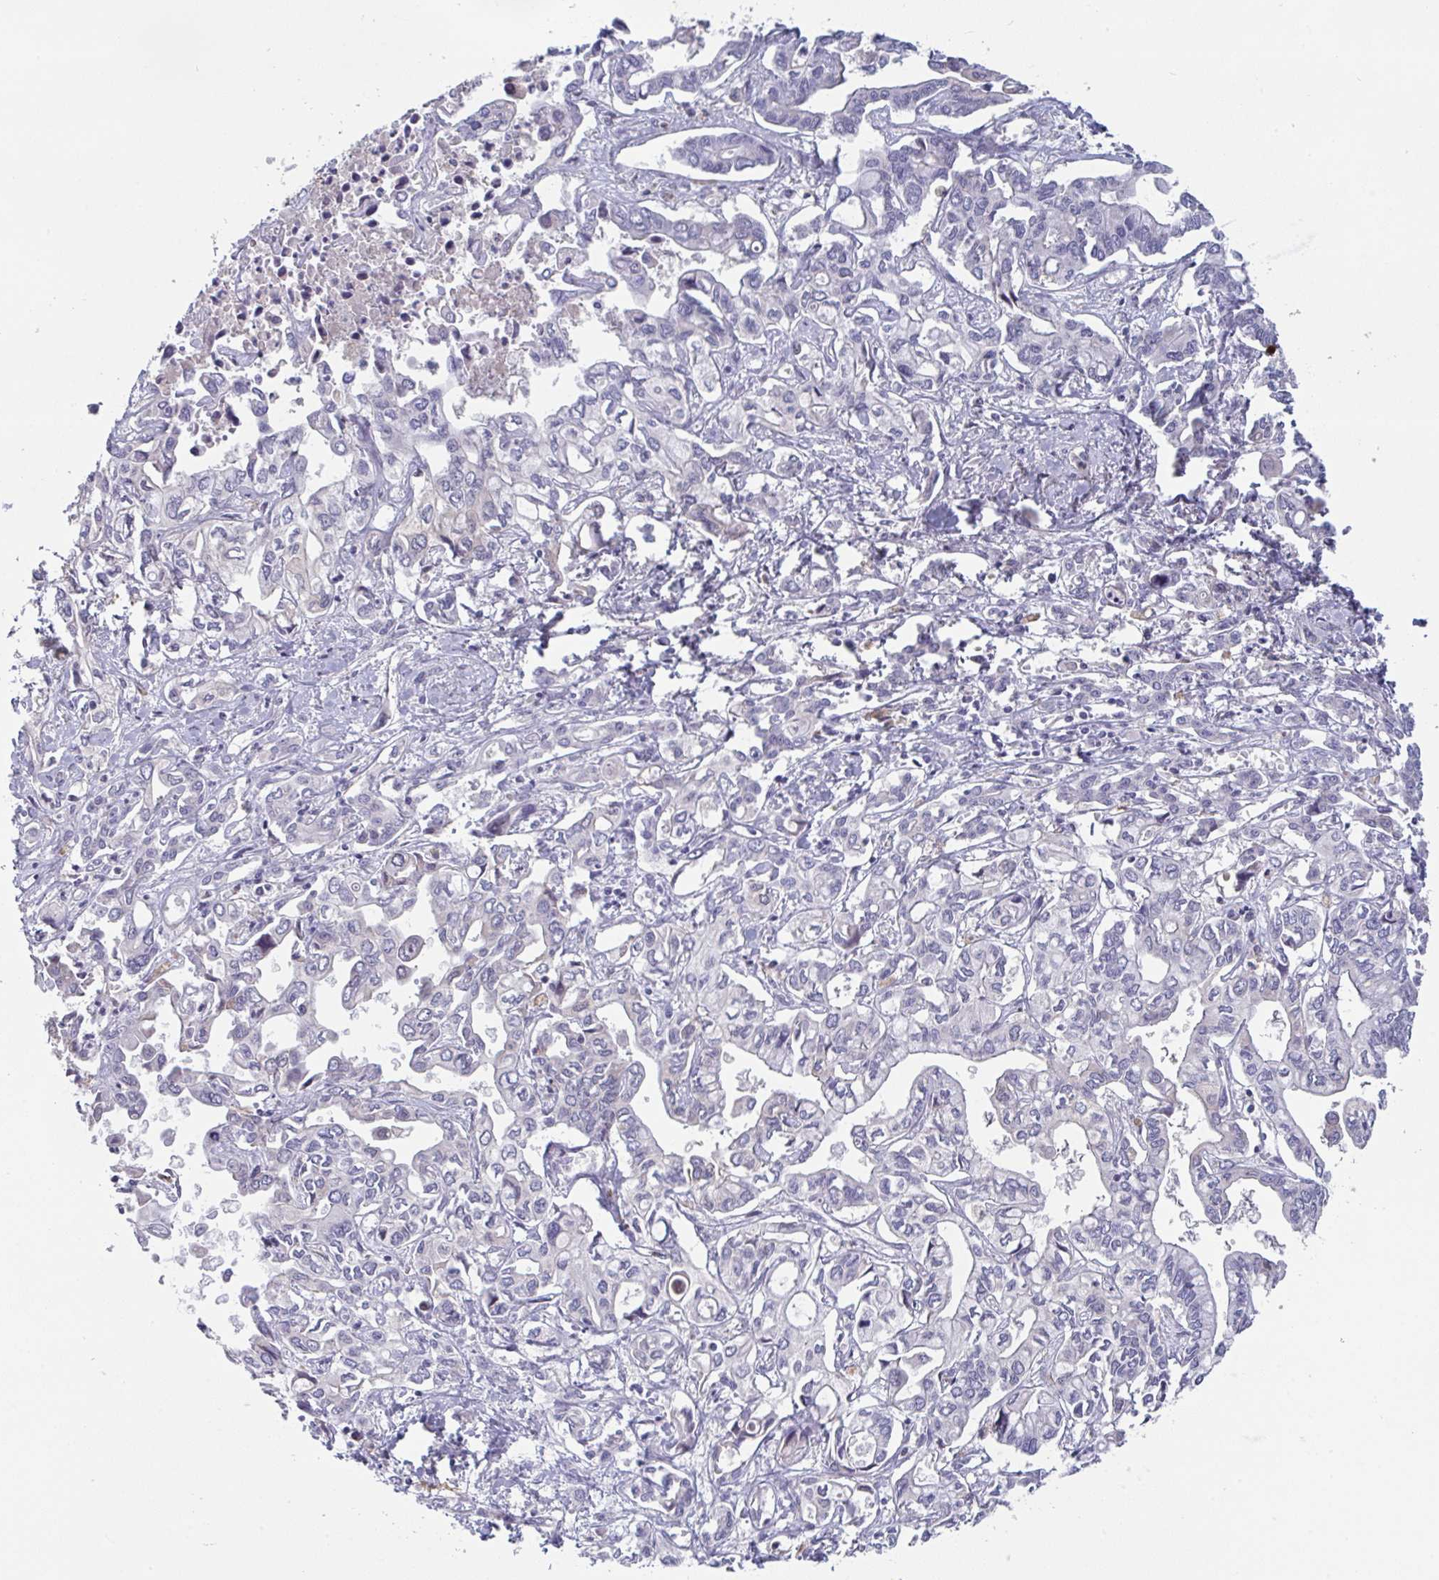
{"staining": {"intensity": "negative", "quantity": "none", "location": "none"}, "tissue": "liver cancer", "cell_type": "Tumor cells", "image_type": "cancer", "snomed": [{"axis": "morphology", "description": "Cholangiocarcinoma"}, {"axis": "topography", "description": "Liver"}], "caption": "Histopathology image shows no significant protein positivity in tumor cells of cholangiocarcinoma (liver). (DAB (3,3'-diaminobenzidine) immunohistochemistry, high magnification).", "gene": "HGFAC", "patient": {"sex": "female", "age": 64}}